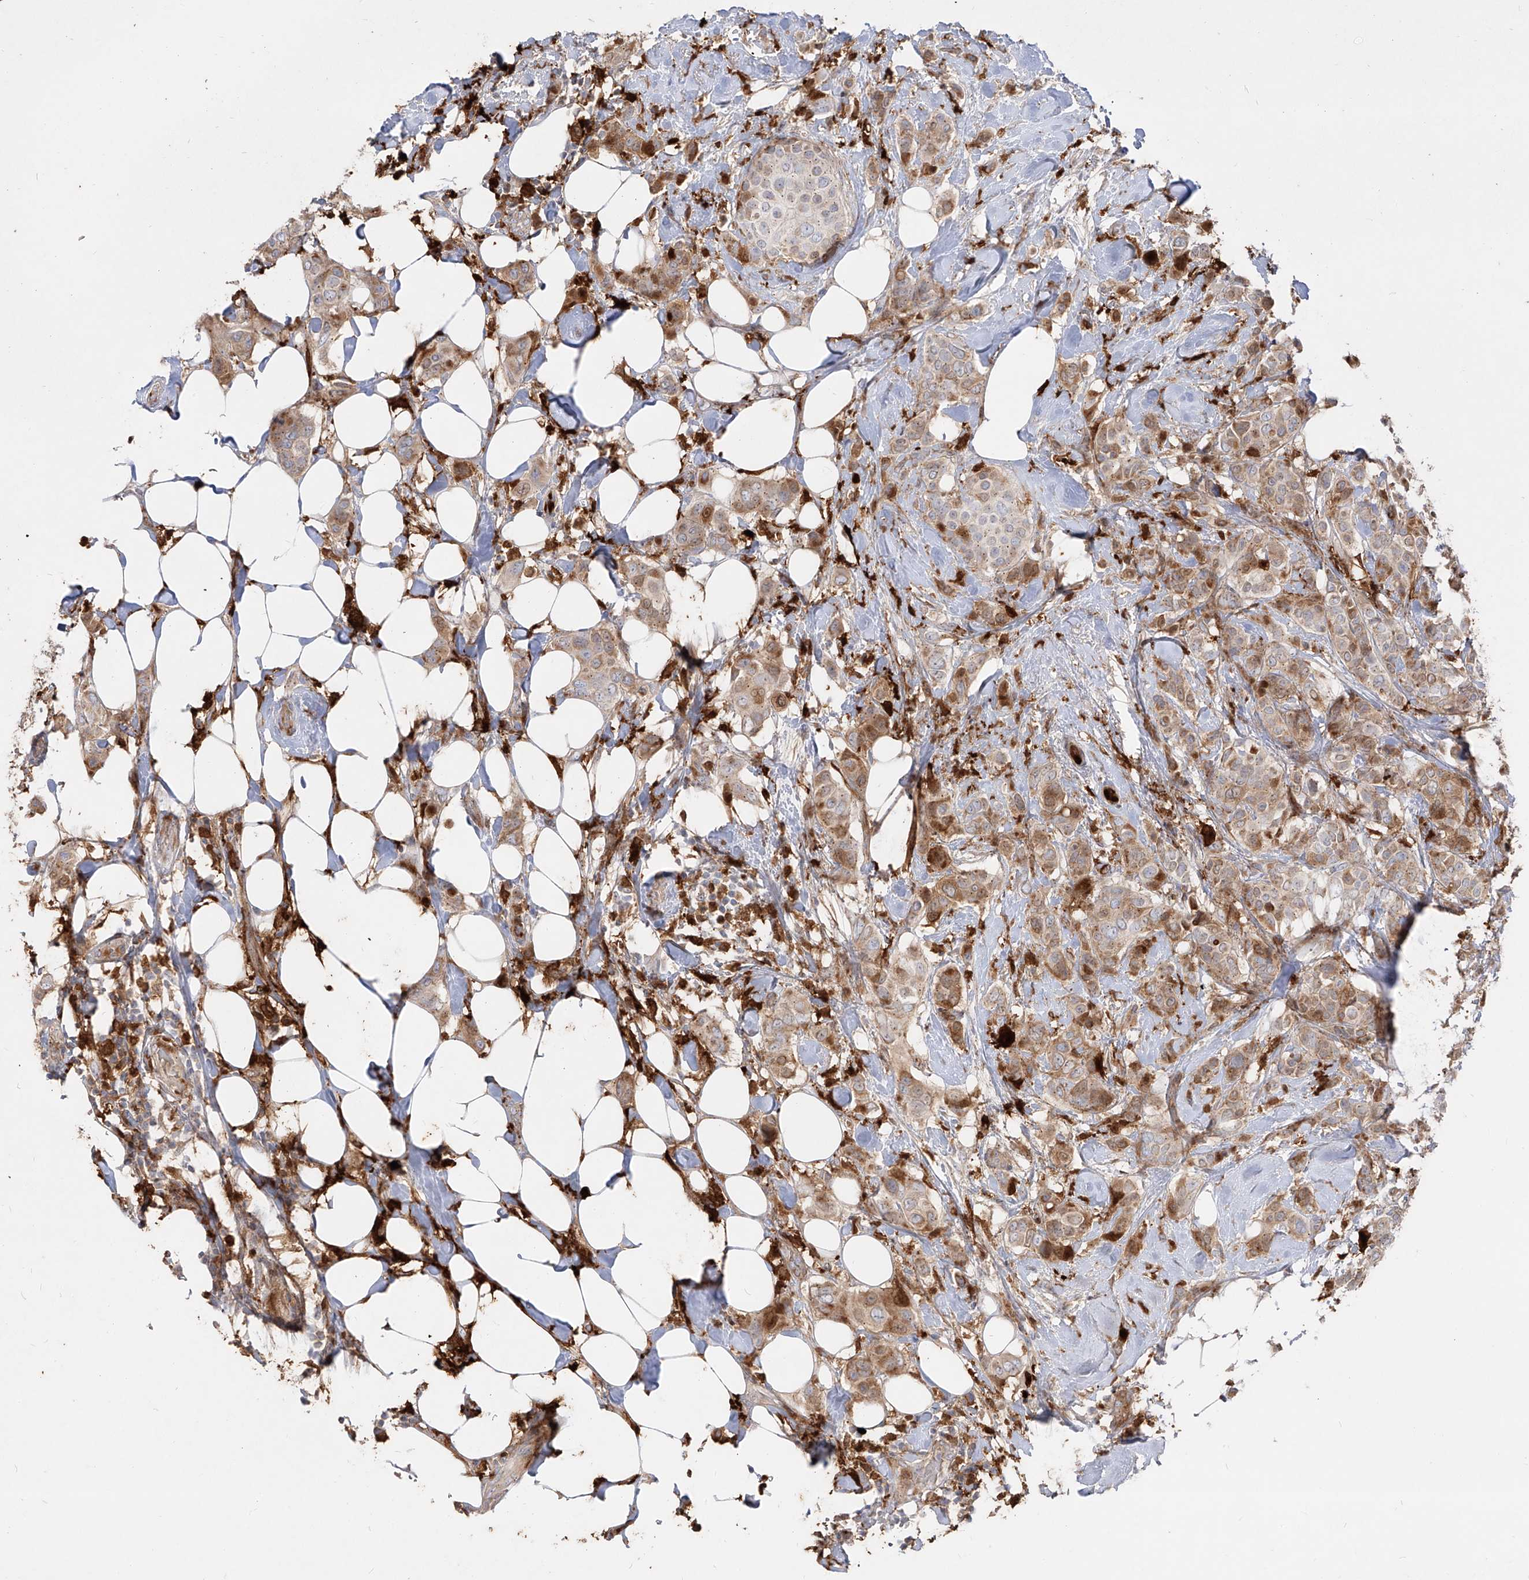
{"staining": {"intensity": "moderate", "quantity": ">75%", "location": "cytoplasmic/membranous"}, "tissue": "breast cancer", "cell_type": "Tumor cells", "image_type": "cancer", "snomed": [{"axis": "morphology", "description": "Lobular carcinoma"}, {"axis": "topography", "description": "Breast"}], "caption": "Immunohistochemistry (IHC) of breast lobular carcinoma reveals medium levels of moderate cytoplasmic/membranous positivity in about >75% of tumor cells.", "gene": "KYNU", "patient": {"sex": "female", "age": 51}}